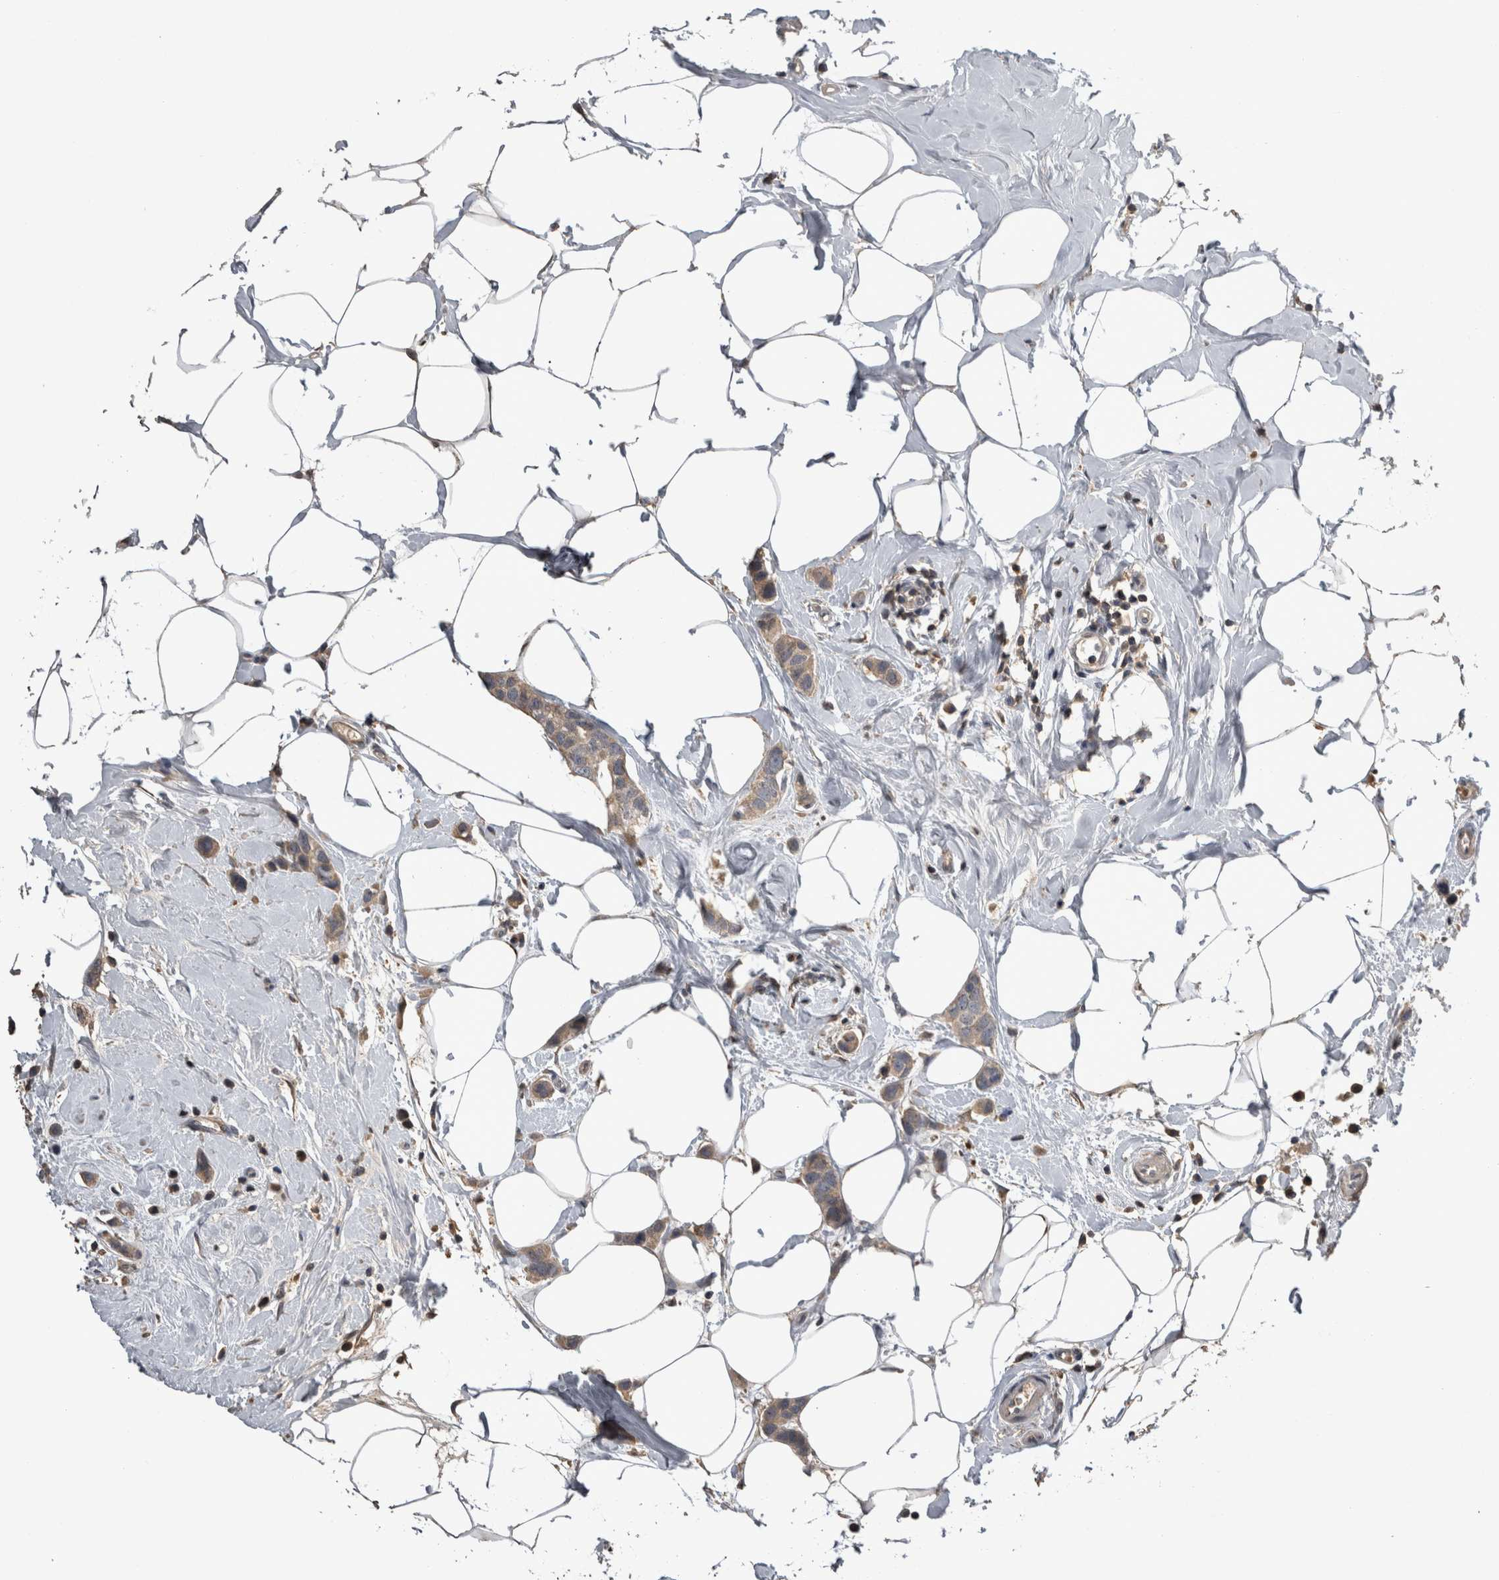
{"staining": {"intensity": "weak", "quantity": "25%-75%", "location": "cytoplasmic/membranous"}, "tissue": "breast cancer", "cell_type": "Tumor cells", "image_type": "cancer", "snomed": [{"axis": "morphology", "description": "Normal tissue, NOS"}, {"axis": "morphology", "description": "Duct carcinoma"}, {"axis": "topography", "description": "Breast"}], "caption": "DAB immunohistochemical staining of human infiltrating ductal carcinoma (breast) displays weak cytoplasmic/membranous protein staining in about 25%-75% of tumor cells.", "gene": "ANXA13", "patient": {"sex": "female", "age": 50}}